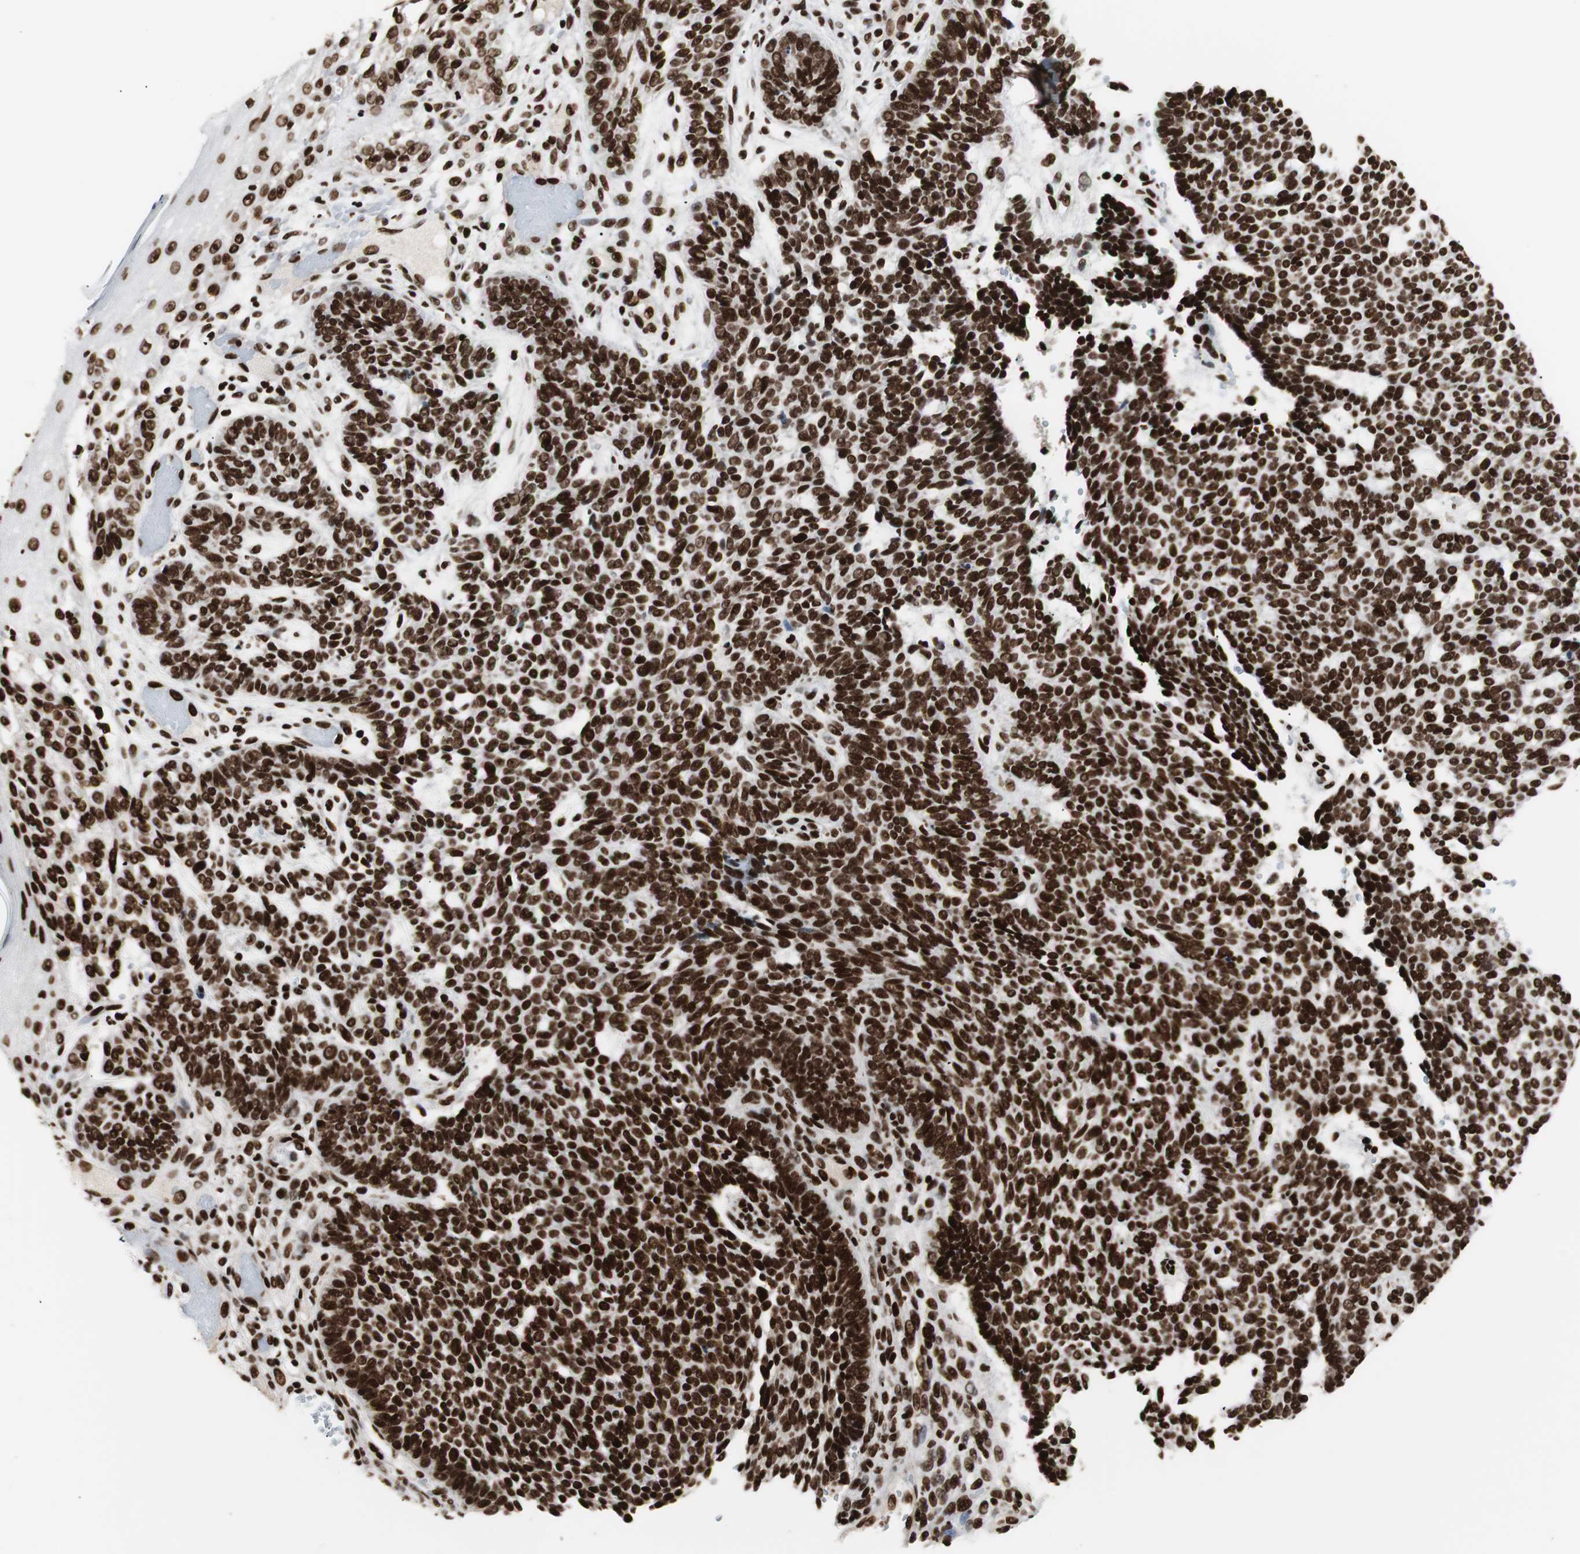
{"staining": {"intensity": "strong", "quantity": ">75%", "location": "nuclear"}, "tissue": "skin cancer", "cell_type": "Tumor cells", "image_type": "cancer", "snomed": [{"axis": "morphology", "description": "Normal tissue, NOS"}, {"axis": "morphology", "description": "Basal cell carcinoma"}, {"axis": "topography", "description": "Skin"}], "caption": "This histopathology image exhibits skin cancer stained with IHC to label a protein in brown. The nuclear of tumor cells show strong positivity for the protein. Nuclei are counter-stained blue.", "gene": "MTA2", "patient": {"sex": "male", "age": 87}}